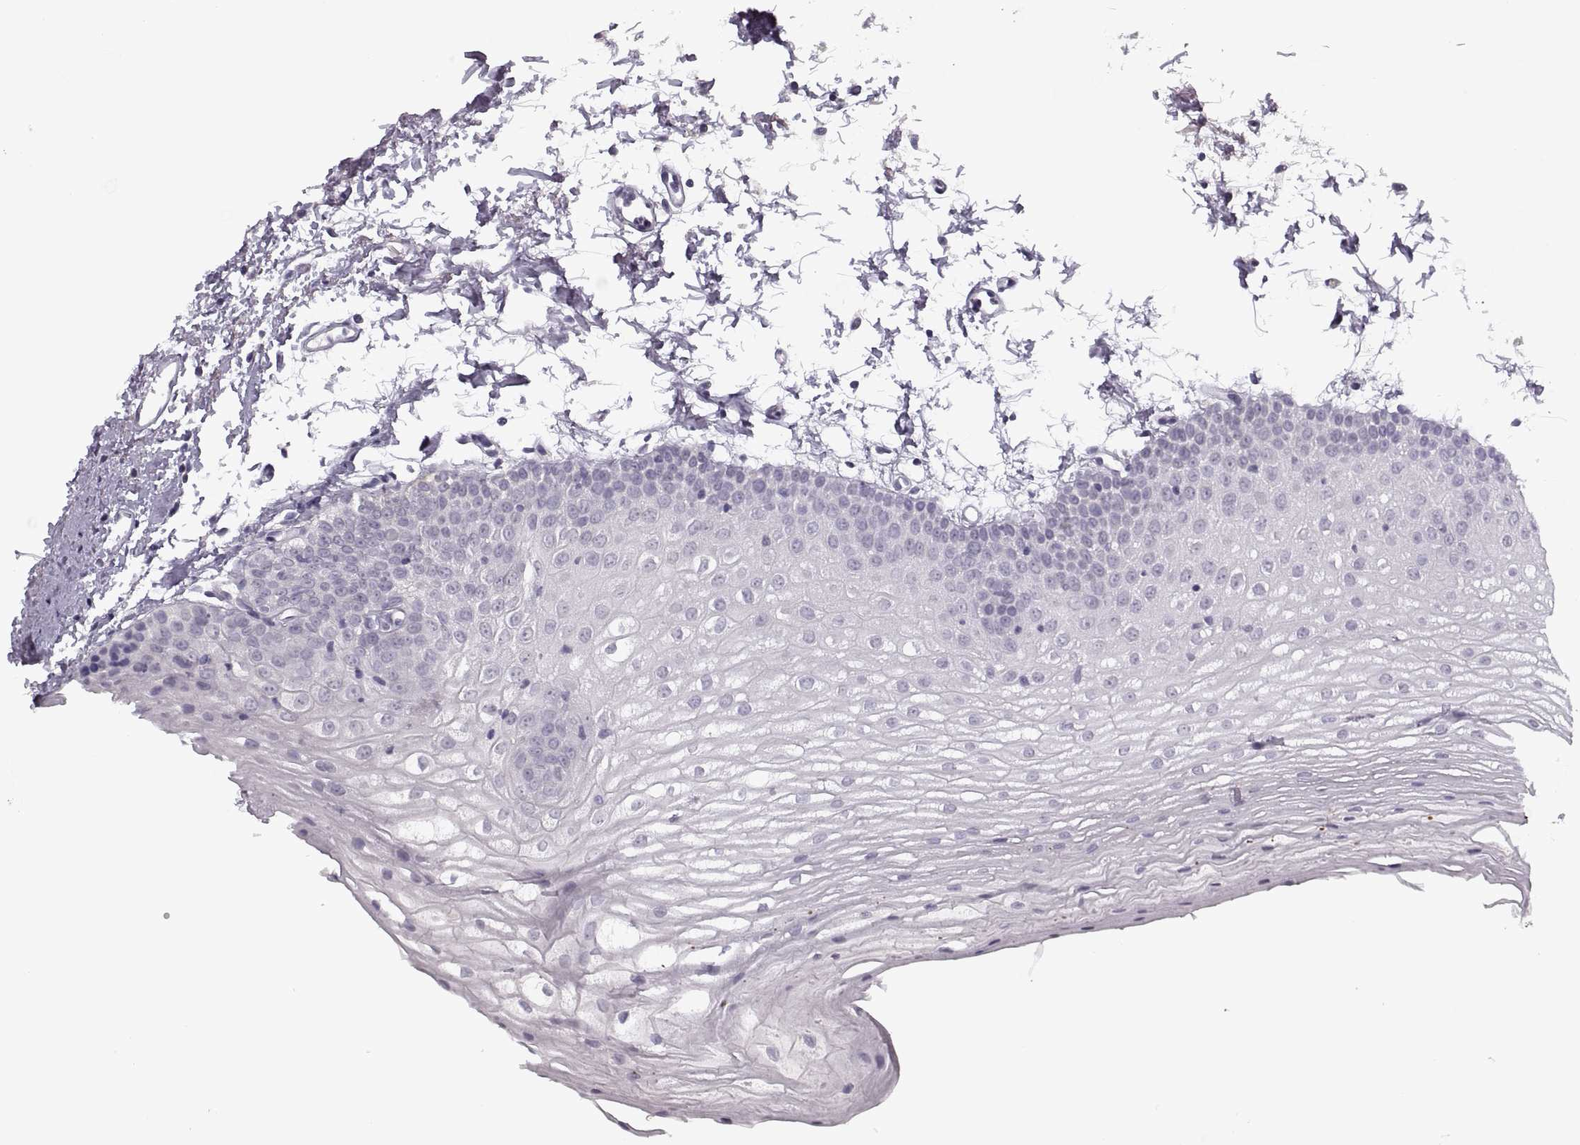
{"staining": {"intensity": "negative", "quantity": "none", "location": "none"}, "tissue": "oral mucosa", "cell_type": "Squamous epithelial cells", "image_type": "normal", "snomed": [{"axis": "morphology", "description": "Normal tissue, NOS"}, {"axis": "topography", "description": "Oral tissue"}], "caption": "Immunohistochemistry (IHC) of benign human oral mucosa demonstrates no expression in squamous epithelial cells.", "gene": "PAGE2B", "patient": {"sex": "male", "age": 72}}